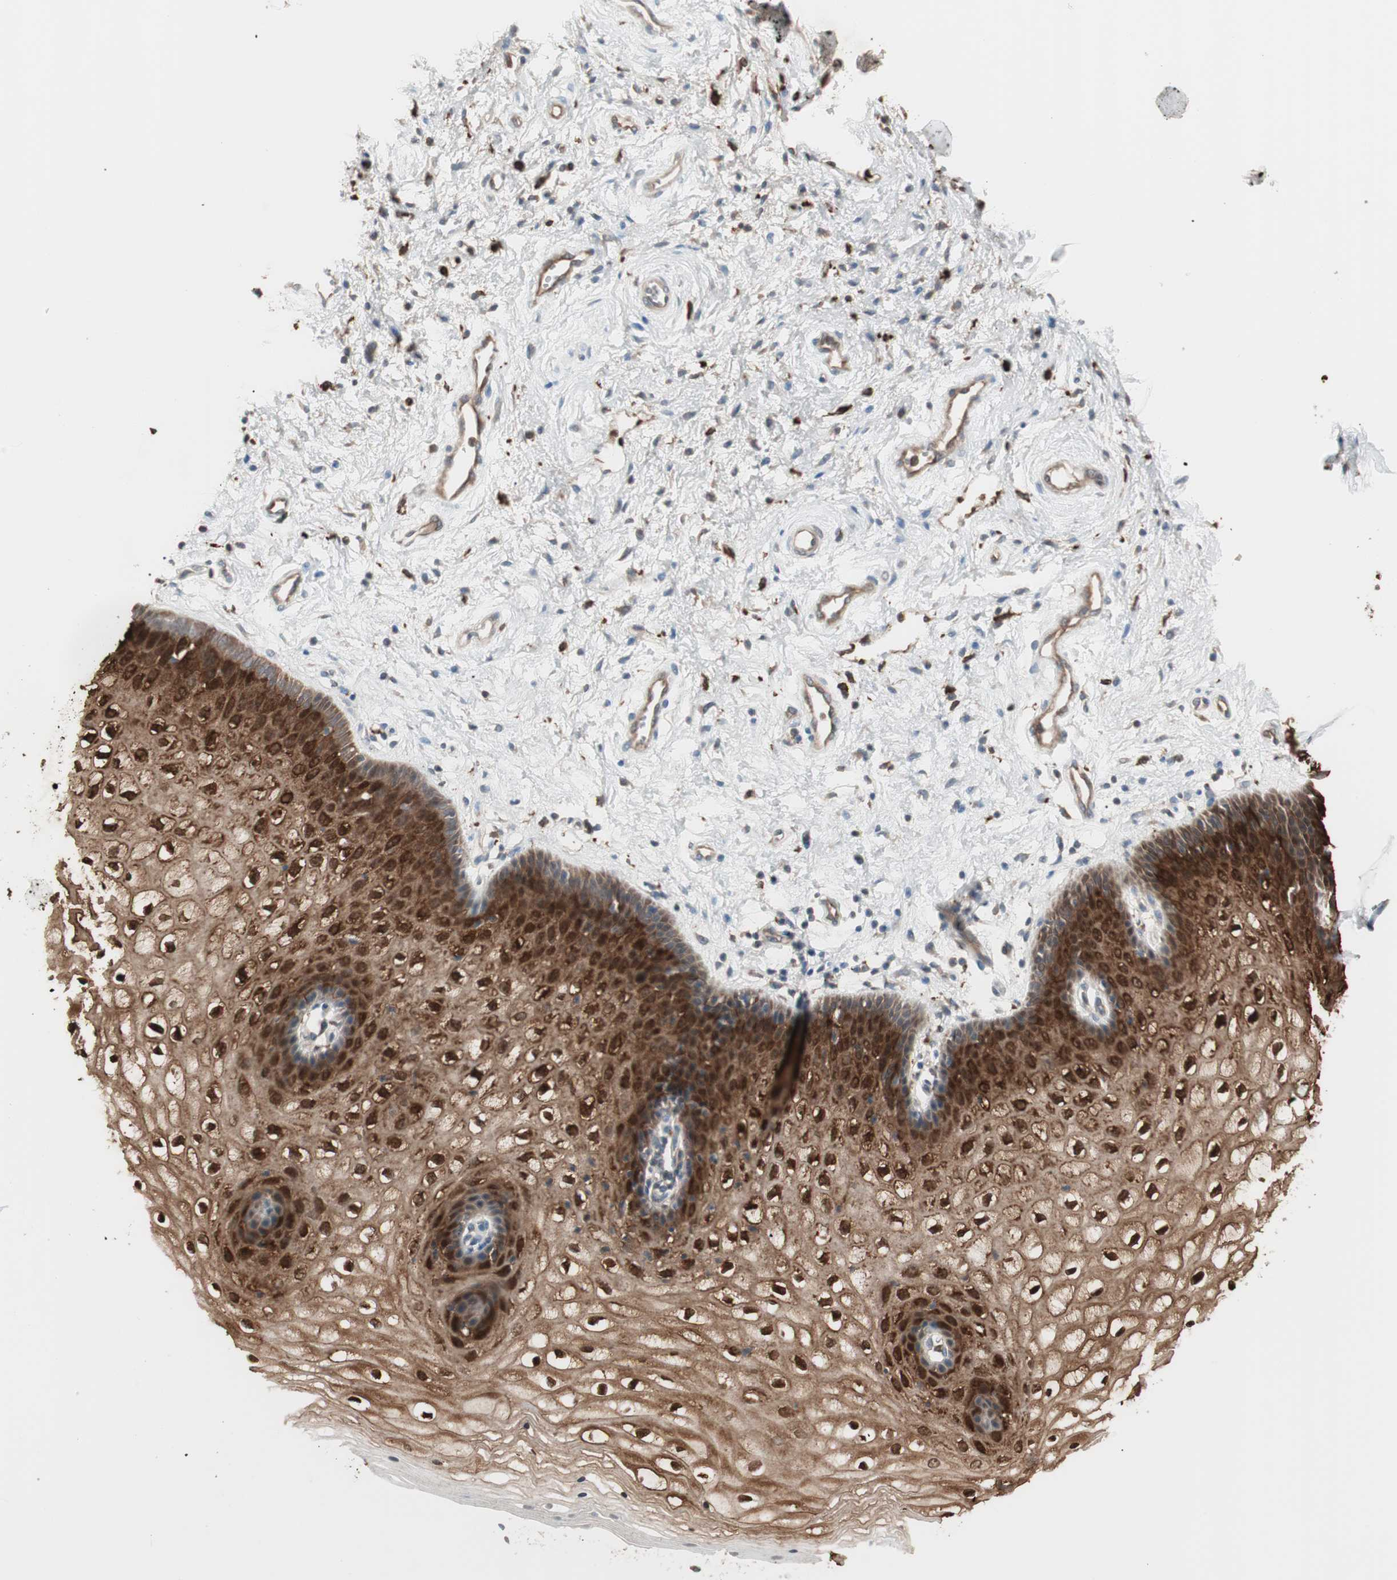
{"staining": {"intensity": "strong", "quantity": ">75%", "location": "cytoplasmic/membranous,nuclear"}, "tissue": "vagina", "cell_type": "Squamous epithelial cells", "image_type": "normal", "snomed": [{"axis": "morphology", "description": "Normal tissue, NOS"}, {"axis": "topography", "description": "Vagina"}], "caption": "This is an image of IHC staining of benign vagina, which shows strong expression in the cytoplasmic/membranous,nuclear of squamous epithelial cells.", "gene": "STAB1", "patient": {"sex": "female", "age": 34}}